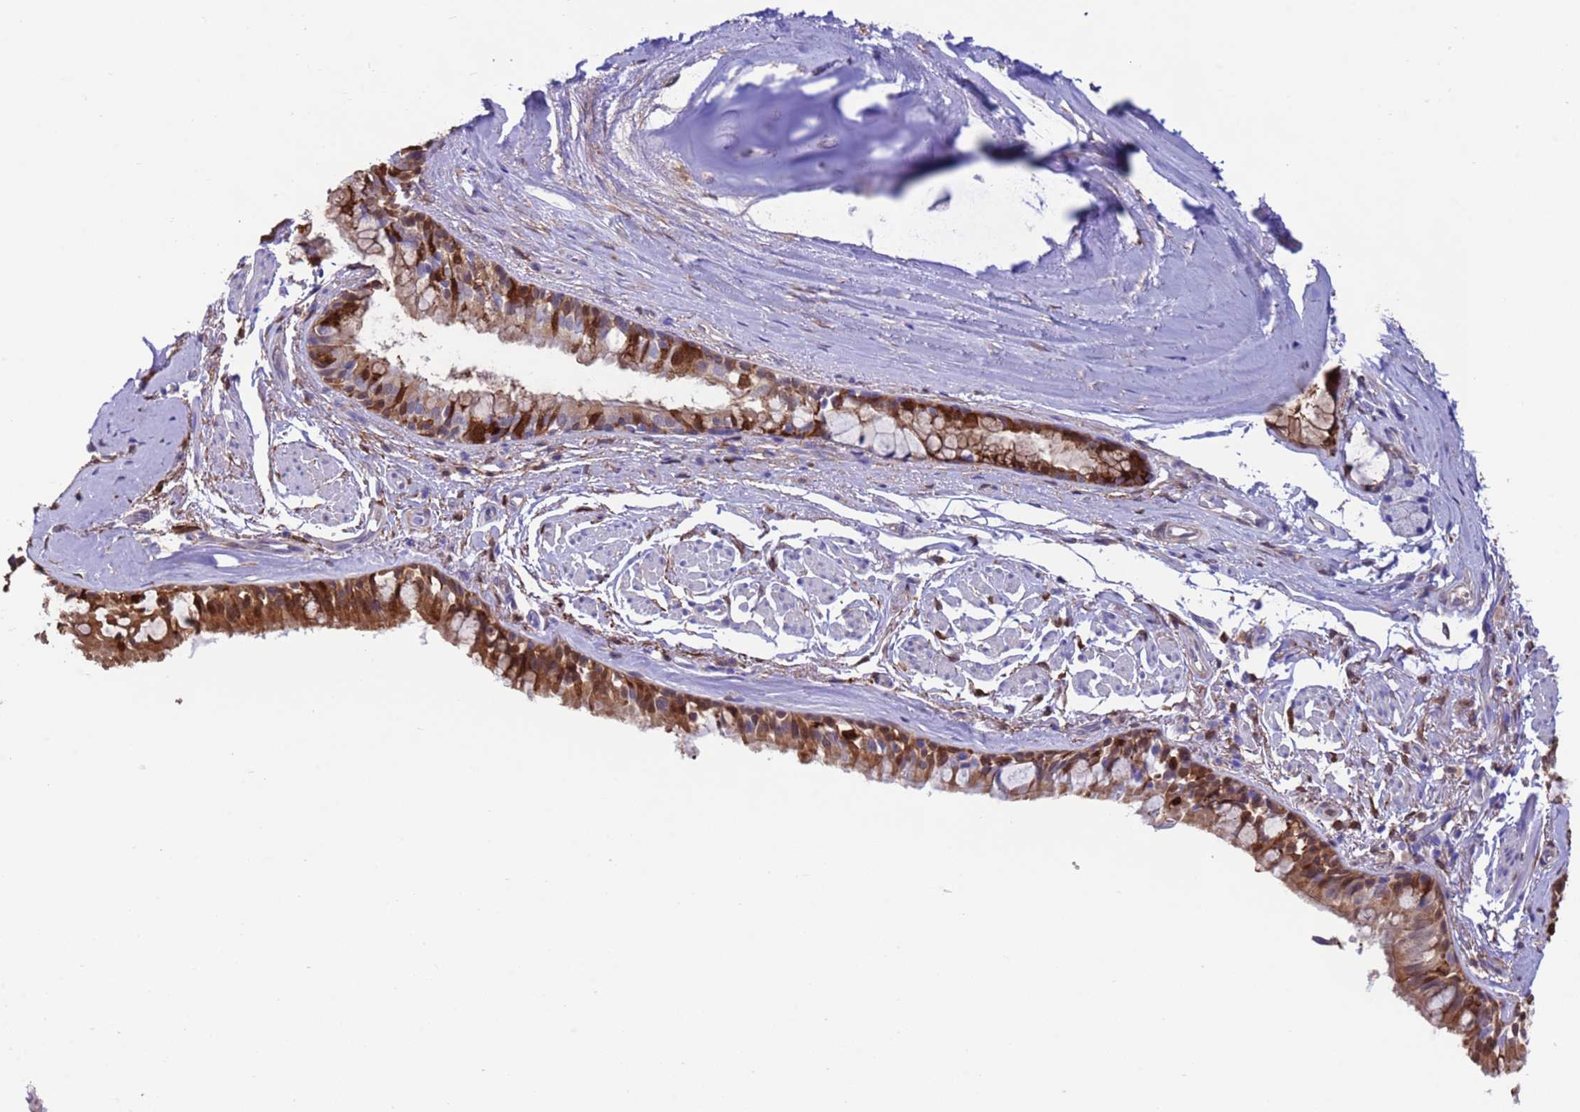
{"staining": {"intensity": "moderate", "quantity": ">75%", "location": "cytoplasmic/membranous,nuclear"}, "tissue": "bronchus", "cell_type": "Respiratory epithelial cells", "image_type": "normal", "snomed": [{"axis": "morphology", "description": "Normal tissue, NOS"}, {"axis": "topography", "description": "Bronchus"}], "caption": "Respiratory epithelial cells demonstrate medium levels of moderate cytoplasmic/membranous,nuclear expression in about >75% of cells in normal bronchus.", "gene": "C6orf47", "patient": {"sex": "male", "age": 70}}